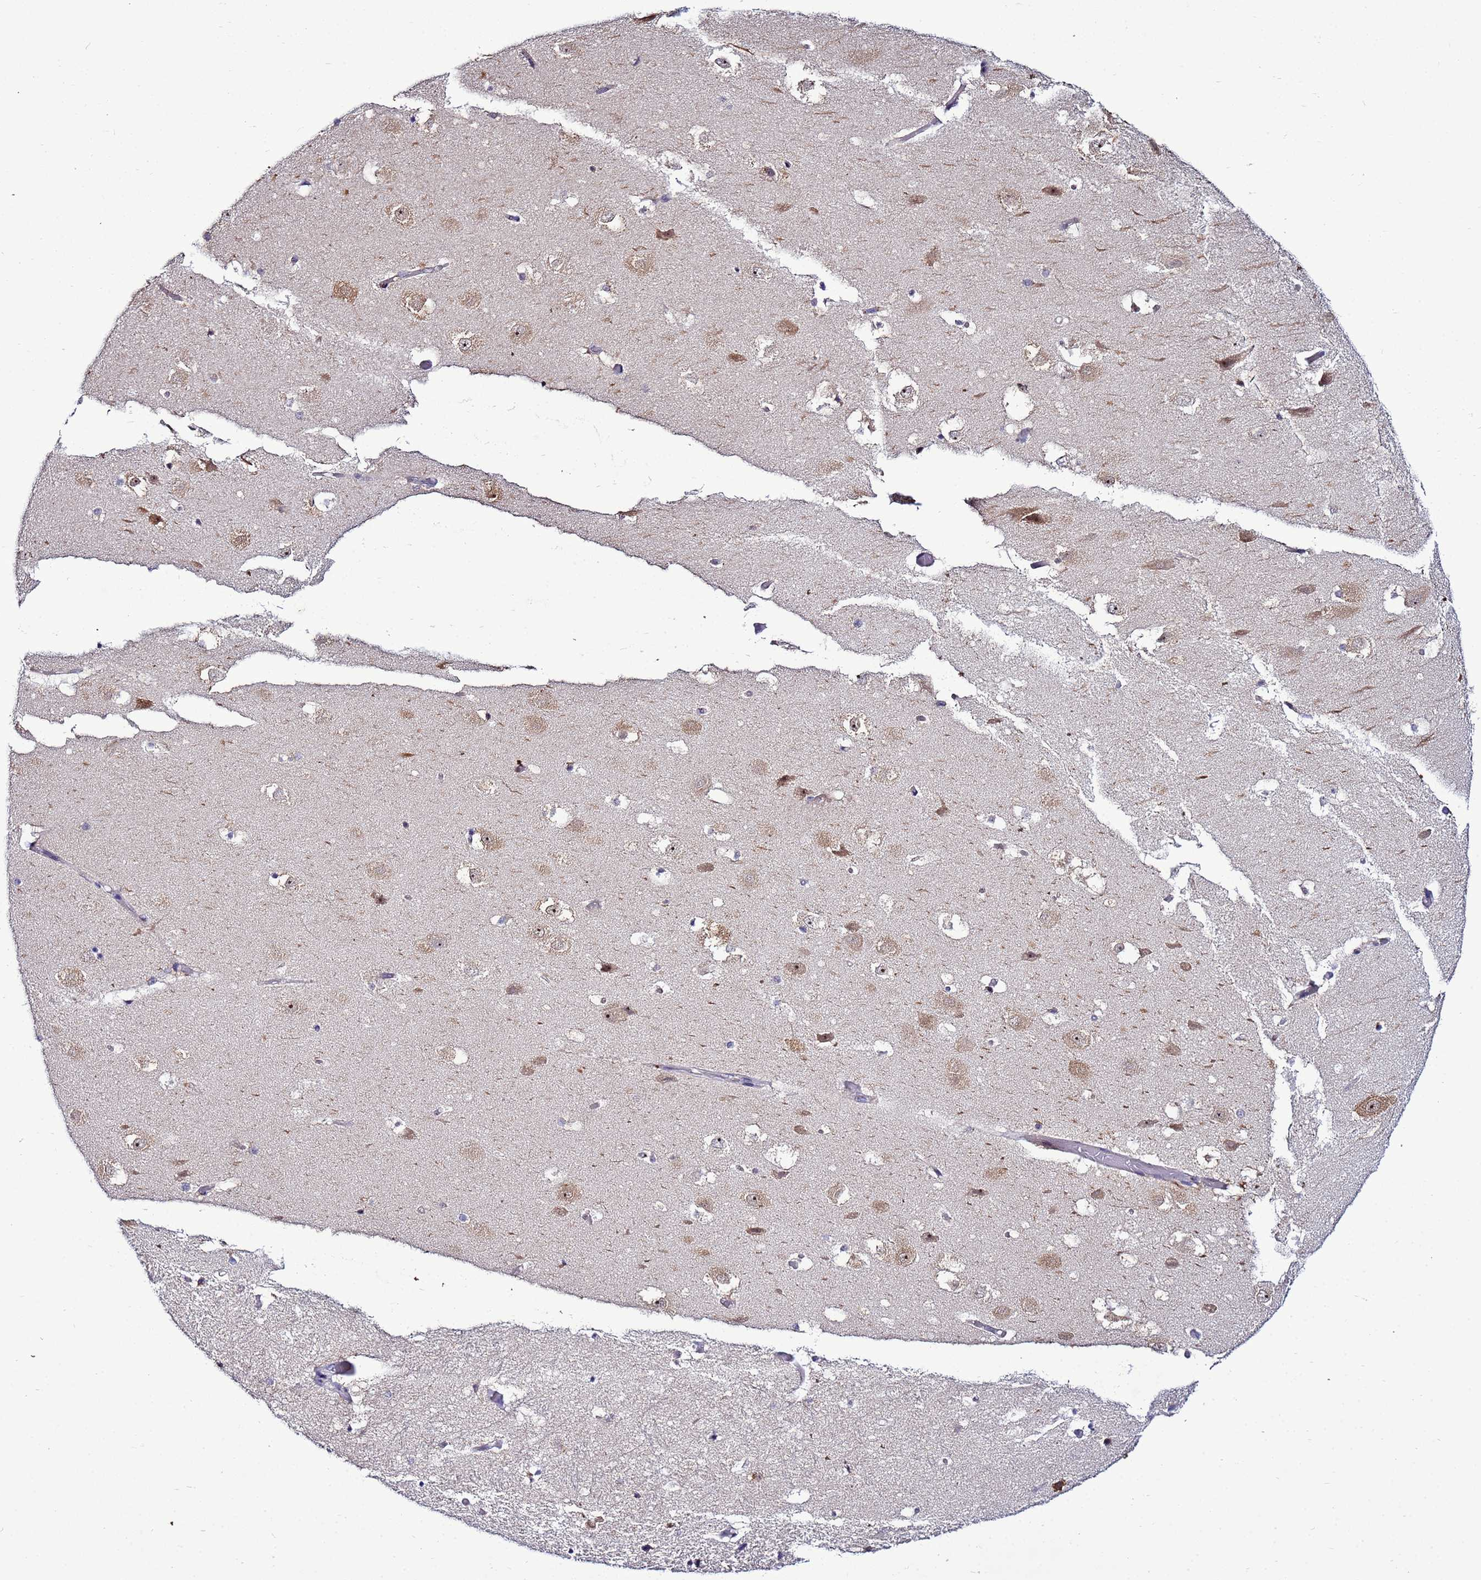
{"staining": {"intensity": "weak", "quantity": "<25%", "location": "cytoplasmic/membranous"}, "tissue": "hippocampus", "cell_type": "Glial cells", "image_type": "normal", "snomed": [{"axis": "morphology", "description": "Normal tissue, NOS"}, {"axis": "topography", "description": "Hippocampus"}], "caption": "Unremarkable hippocampus was stained to show a protein in brown. There is no significant positivity in glial cells. The staining was performed using DAB (3,3'-diaminobenzidine) to visualize the protein expression in brown, while the nuclei were stained in blue with hematoxylin (Magnification: 20x).", "gene": "NOL8", "patient": {"sex": "female", "age": 52}}